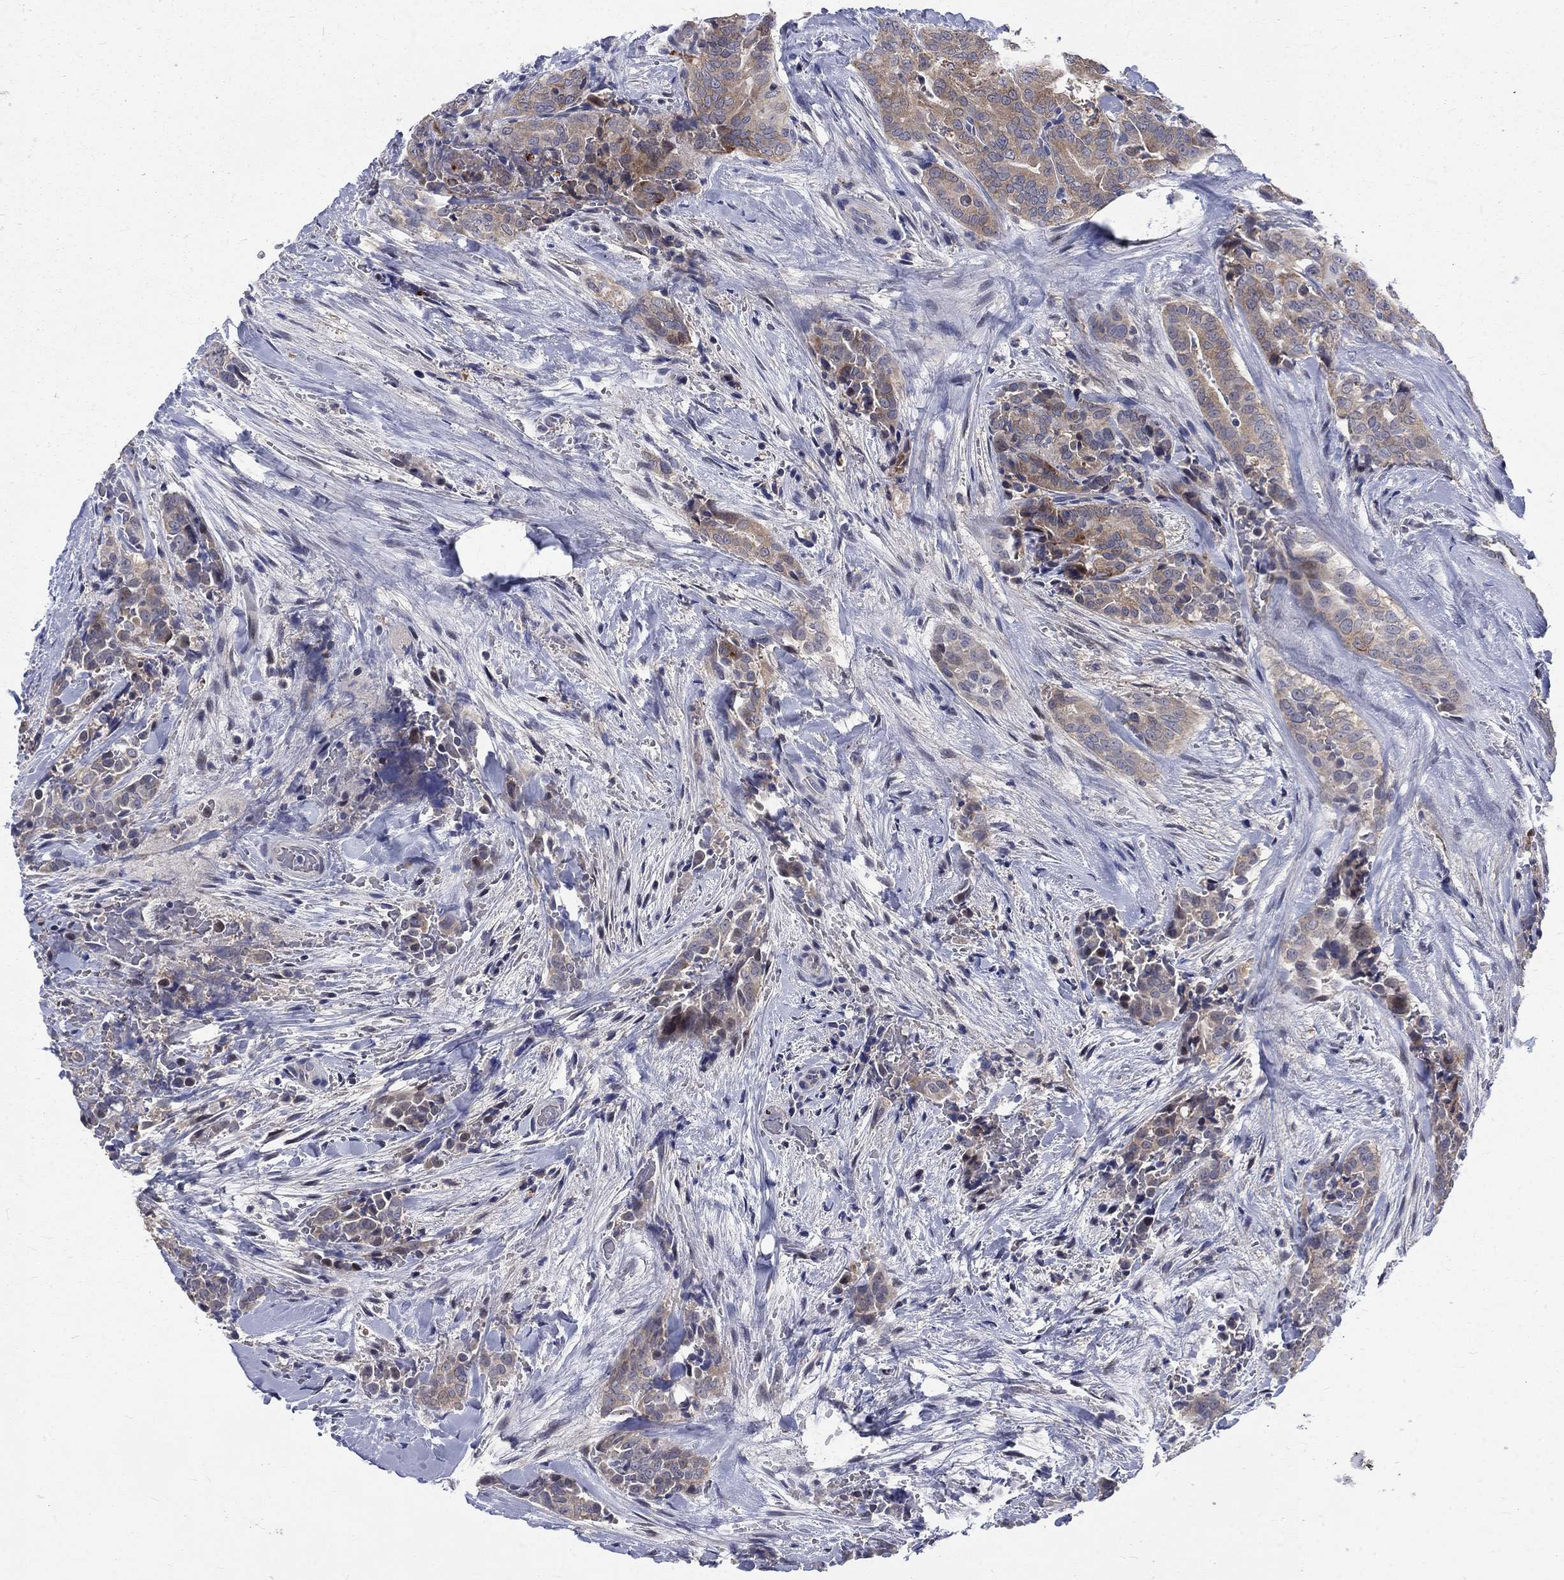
{"staining": {"intensity": "weak", "quantity": ">75%", "location": "cytoplasmic/membranous"}, "tissue": "thyroid cancer", "cell_type": "Tumor cells", "image_type": "cancer", "snomed": [{"axis": "morphology", "description": "Papillary adenocarcinoma, NOS"}, {"axis": "topography", "description": "Thyroid gland"}], "caption": "Tumor cells show low levels of weak cytoplasmic/membranous staining in about >75% of cells in papillary adenocarcinoma (thyroid).", "gene": "PHKA1", "patient": {"sex": "male", "age": 61}}